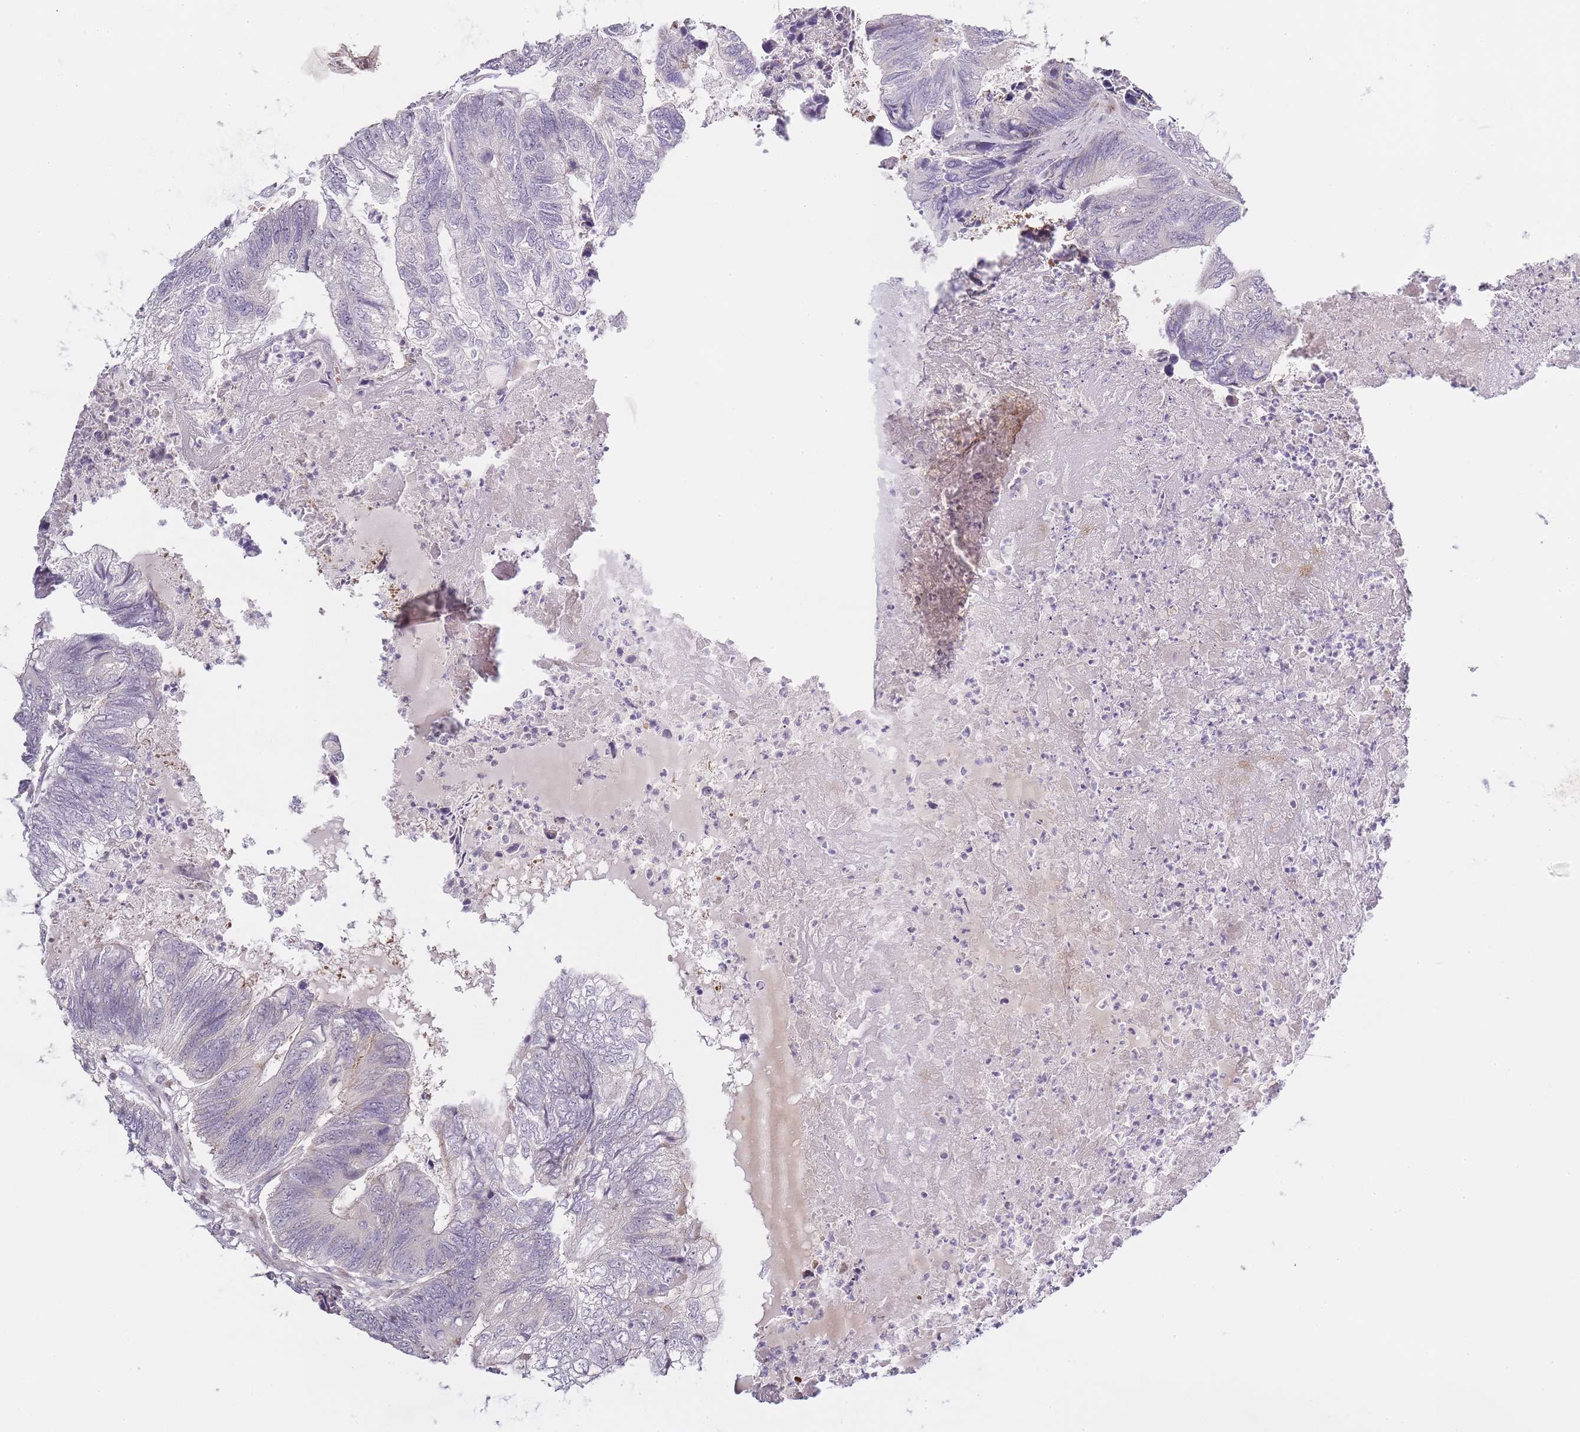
{"staining": {"intensity": "negative", "quantity": "none", "location": "none"}, "tissue": "colorectal cancer", "cell_type": "Tumor cells", "image_type": "cancer", "snomed": [{"axis": "morphology", "description": "Adenocarcinoma, NOS"}, {"axis": "topography", "description": "Colon"}], "caption": "Human colorectal cancer stained for a protein using IHC demonstrates no staining in tumor cells.", "gene": "OGG1", "patient": {"sex": "female", "age": 67}}